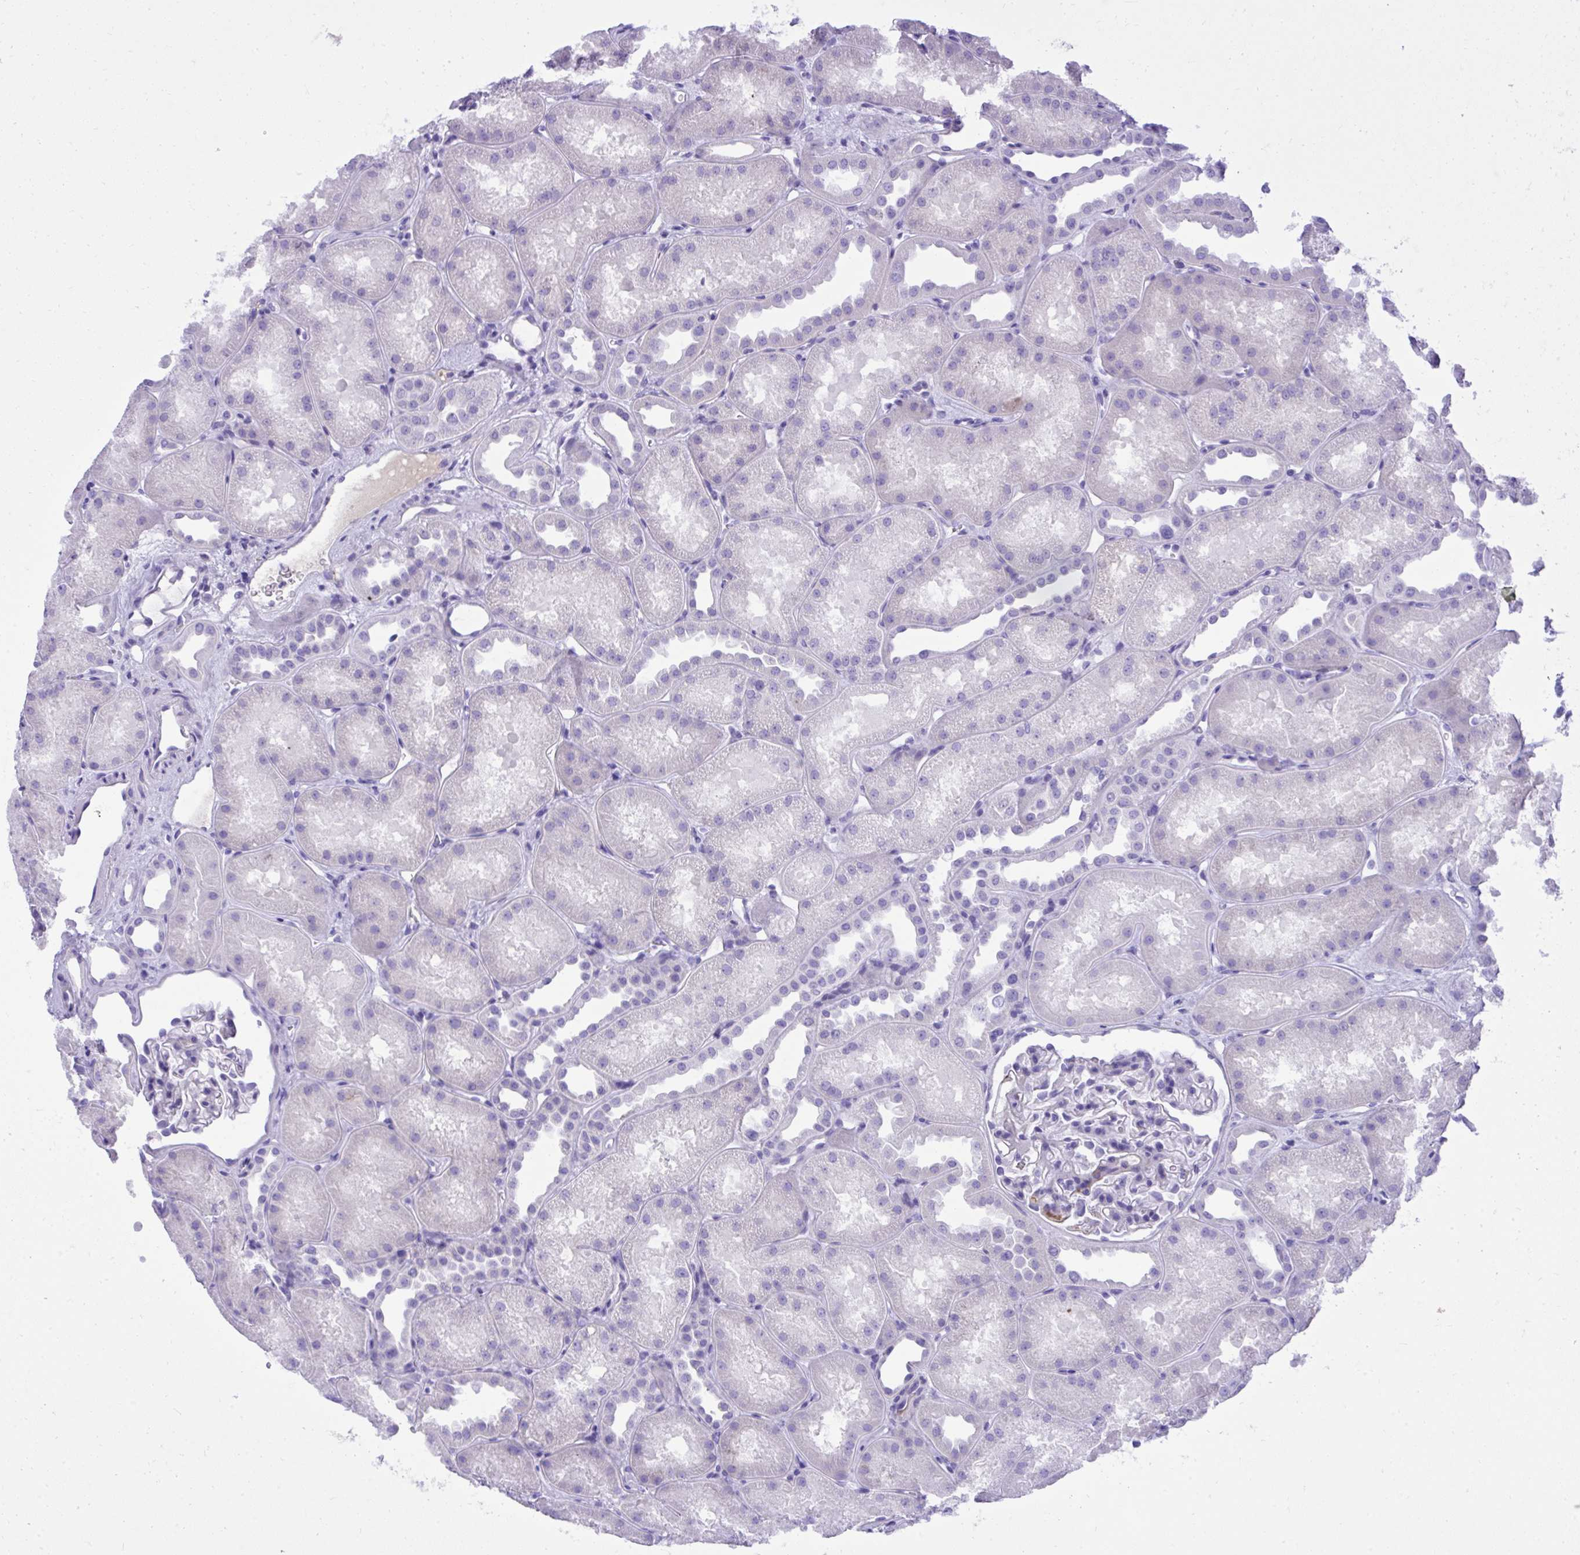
{"staining": {"intensity": "negative", "quantity": "none", "location": "none"}, "tissue": "kidney", "cell_type": "Cells in glomeruli", "image_type": "normal", "snomed": [{"axis": "morphology", "description": "Normal tissue, NOS"}, {"axis": "topography", "description": "Kidney"}], "caption": "High power microscopy photomicrograph of an immunohistochemistry (IHC) image of unremarkable kidney, revealing no significant expression in cells in glomeruli.", "gene": "ST6GALNAC3", "patient": {"sex": "male", "age": 61}}